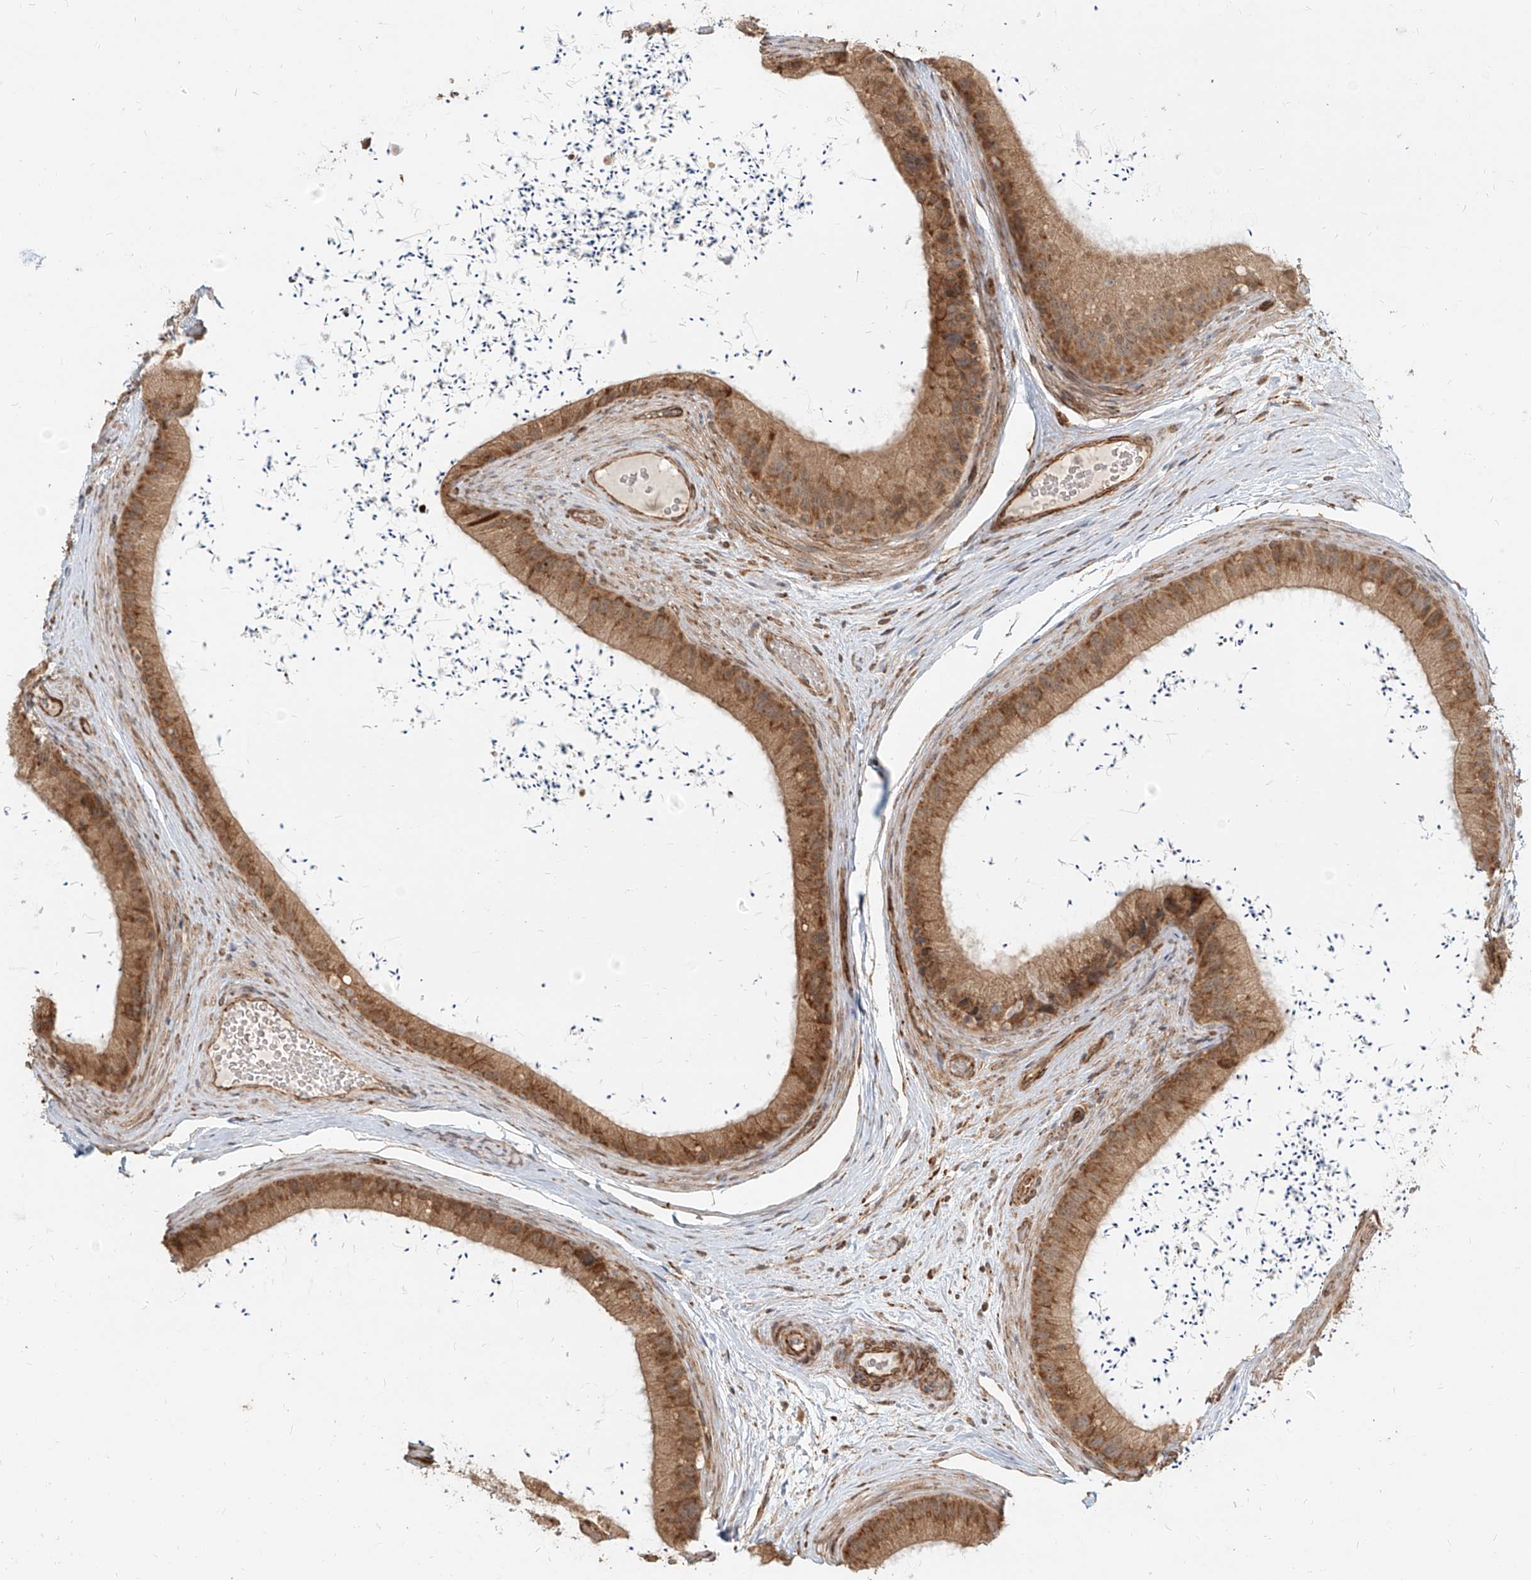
{"staining": {"intensity": "moderate", "quantity": "25%-75%", "location": "cytoplasmic/membranous"}, "tissue": "epididymis", "cell_type": "Glandular cells", "image_type": "normal", "snomed": [{"axis": "morphology", "description": "Normal tissue, NOS"}, {"axis": "topography", "description": "Epididymis, spermatic cord, NOS"}], "caption": "Immunohistochemical staining of unremarkable epididymis shows medium levels of moderate cytoplasmic/membranous positivity in about 25%-75% of glandular cells.", "gene": "UBE2K", "patient": {"sex": "male", "age": 50}}